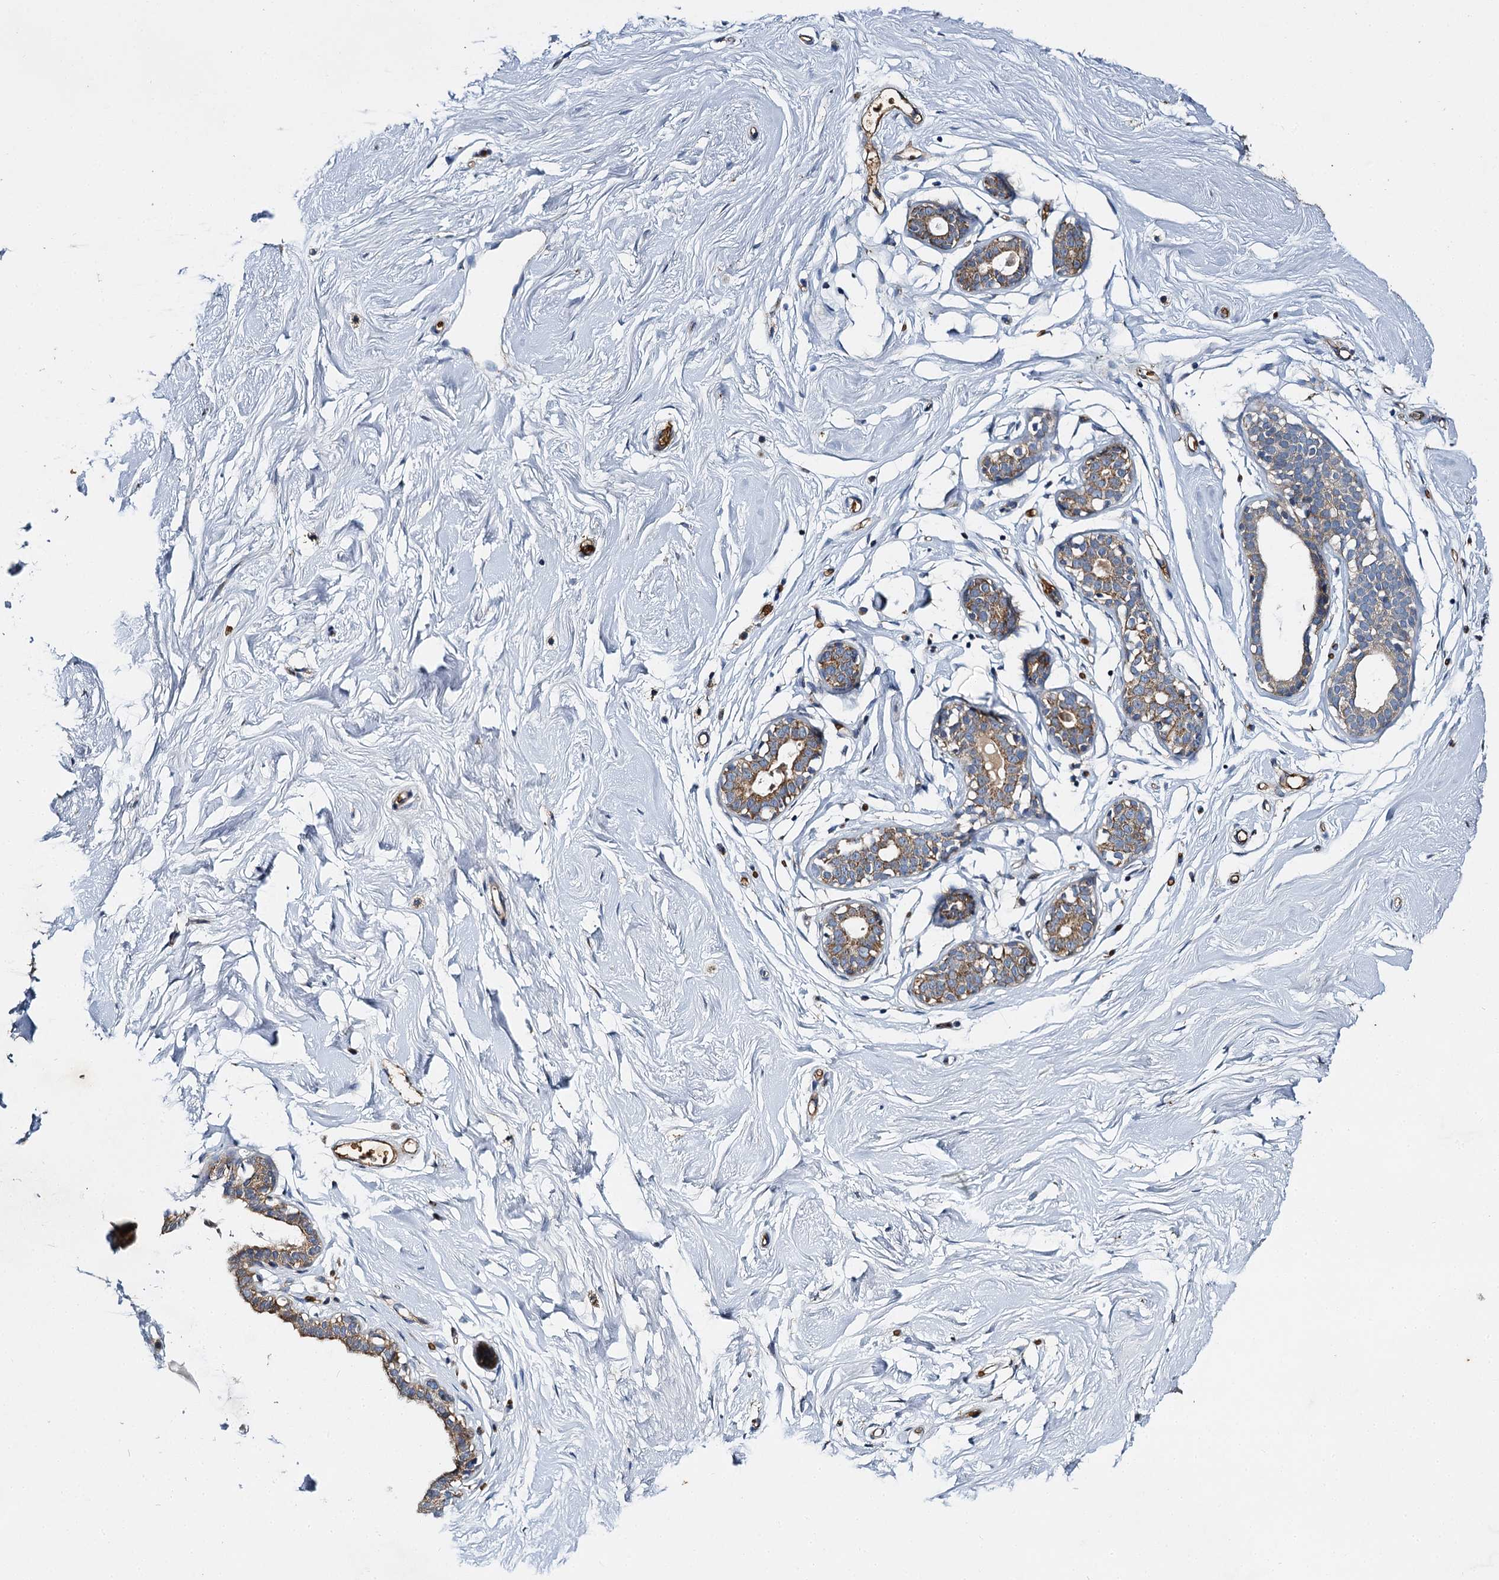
{"staining": {"intensity": "negative", "quantity": "none", "location": "none"}, "tissue": "breast", "cell_type": "Adipocytes", "image_type": "normal", "snomed": [{"axis": "morphology", "description": "Normal tissue, NOS"}, {"axis": "morphology", "description": "Adenoma, NOS"}, {"axis": "topography", "description": "Breast"}], "caption": "Protein analysis of unremarkable breast exhibits no significant positivity in adipocytes.", "gene": "BCS1L", "patient": {"sex": "female", "age": 23}}